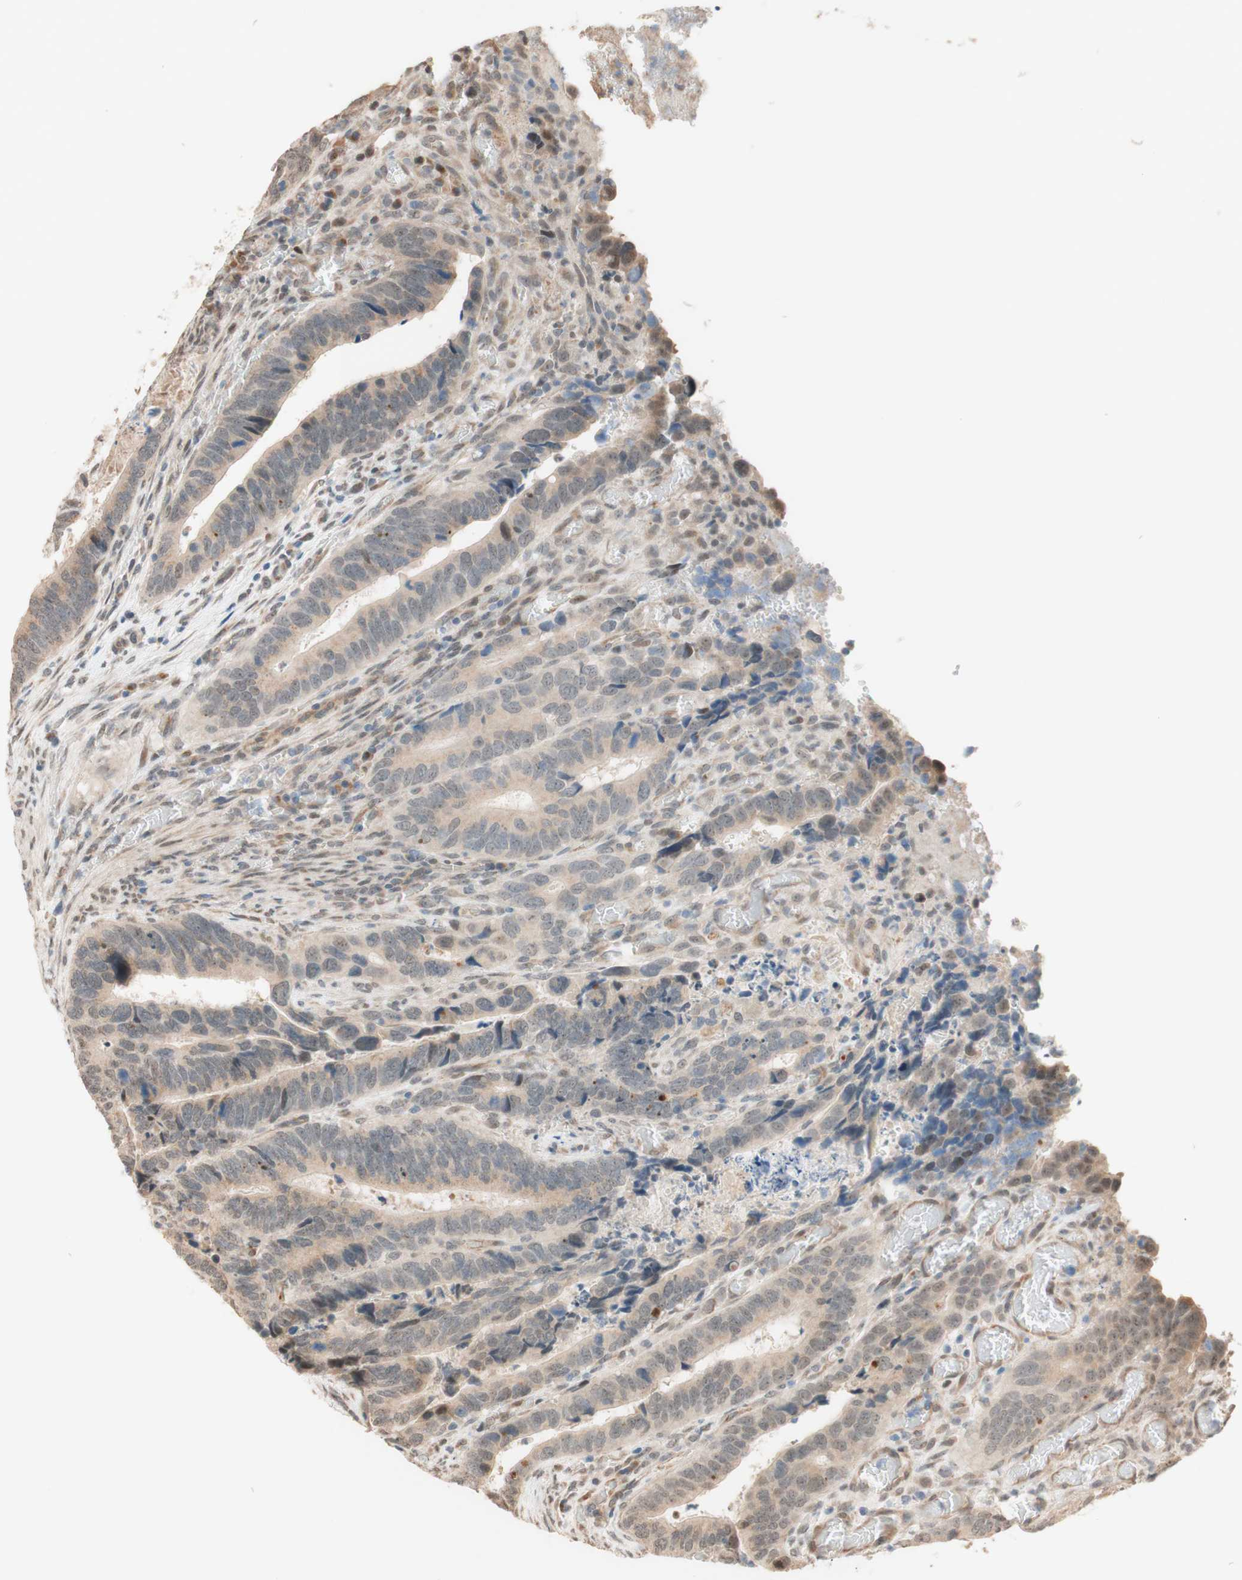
{"staining": {"intensity": "negative", "quantity": "none", "location": "none"}, "tissue": "colorectal cancer", "cell_type": "Tumor cells", "image_type": "cancer", "snomed": [{"axis": "morphology", "description": "Adenocarcinoma, NOS"}, {"axis": "topography", "description": "Colon"}], "caption": "Histopathology image shows no protein expression in tumor cells of colorectal adenocarcinoma tissue.", "gene": "CCNC", "patient": {"sex": "male", "age": 72}}